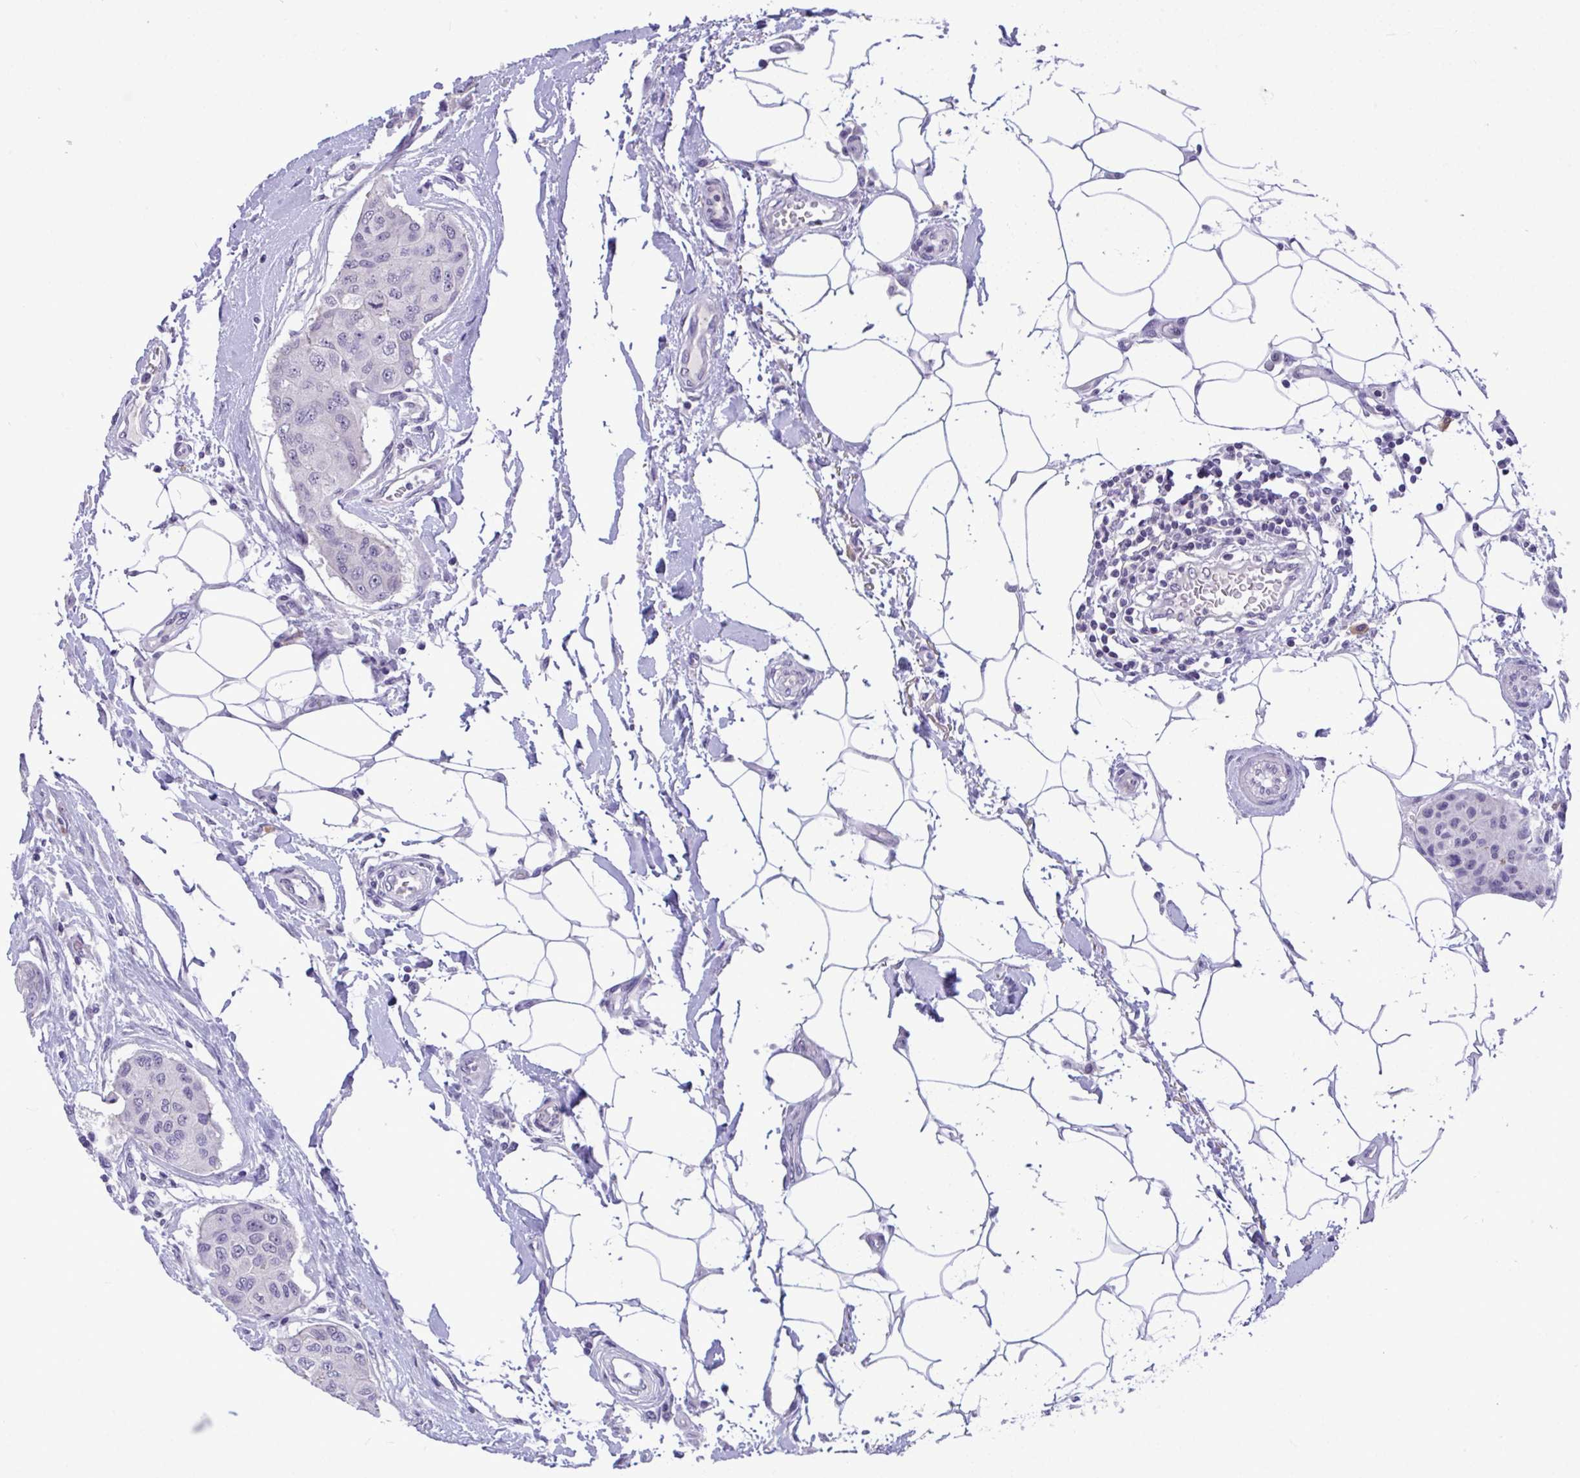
{"staining": {"intensity": "negative", "quantity": "none", "location": "none"}, "tissue": "breast cancer", "cell_type": "Tumor cells", "image_type": "cancer", "snomed": [{"axis": "morphology", "description": "Duct carcinoma"}, {"axis": "topography", "description": "Breast"}, {"axis": "topography", "description": "Lymph node"}], "caption": "Immunohistochemistry (IHC) histopathology image of invasive ductal carcinoma (breast) stained for a protein (brown), which exhibits no staining in tumor cells.", "gene": "YBX2", "patient": {"sex": "female", "age": 80}}